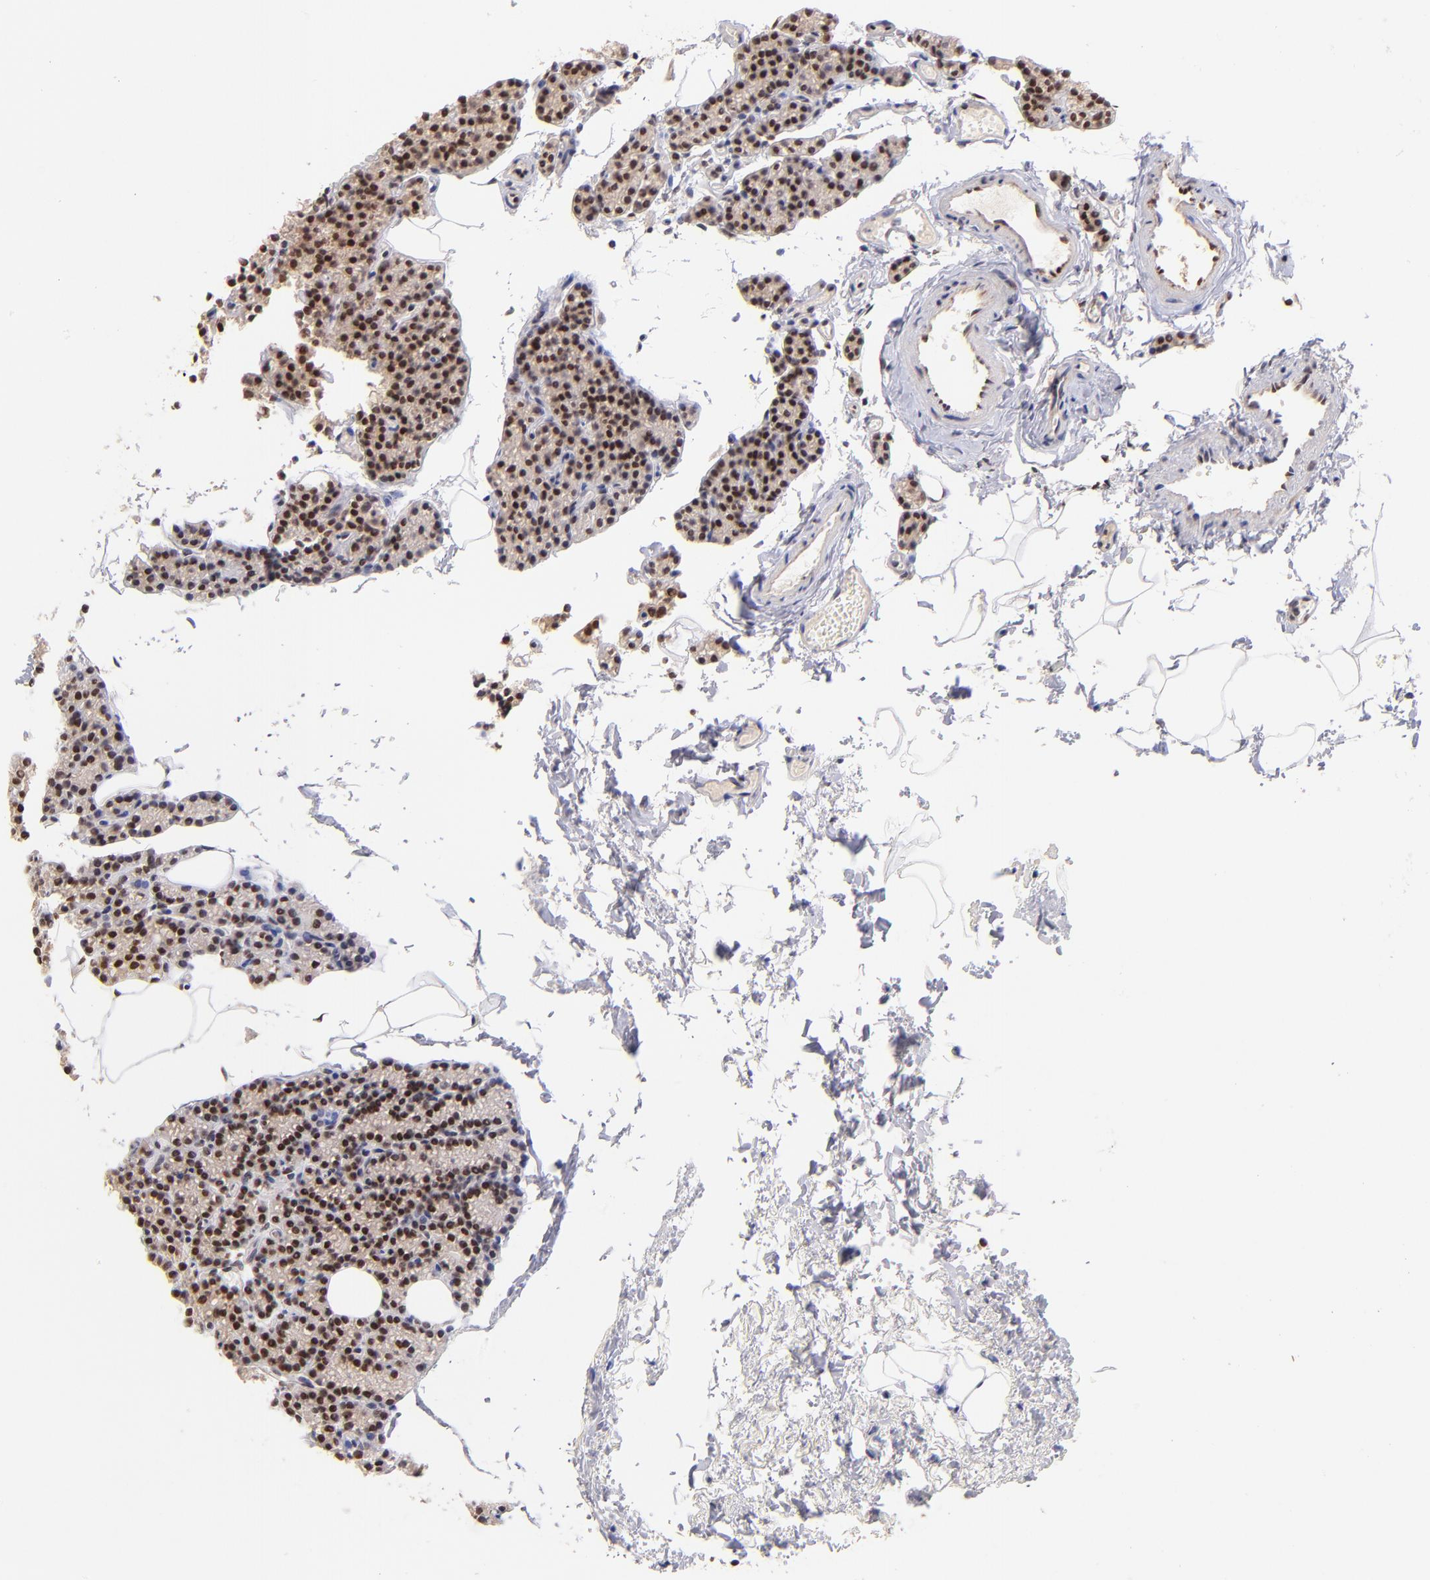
{"staining": {"intensity": "strong", "quantity": ">75%", "location": "nuclear"}, "tissue": "parathyroid gland", "cell_type": "Glandular cells", "image_type": "normal", "snomed": [{"axis": "morphology", "description": "Normal tissue, NOS"}, {"axis": "topography", "description": "Parathyroid gland"}], "caption": "High-power microscopy captured an immunohistochemistry (IHC) histopathology image of benign parathyroid gland, revealing strong nuclear positivity in approximately >75% of glandular cells.", "gene": "MIDEAS", "patient": {"sex": "female", "age": 60}}